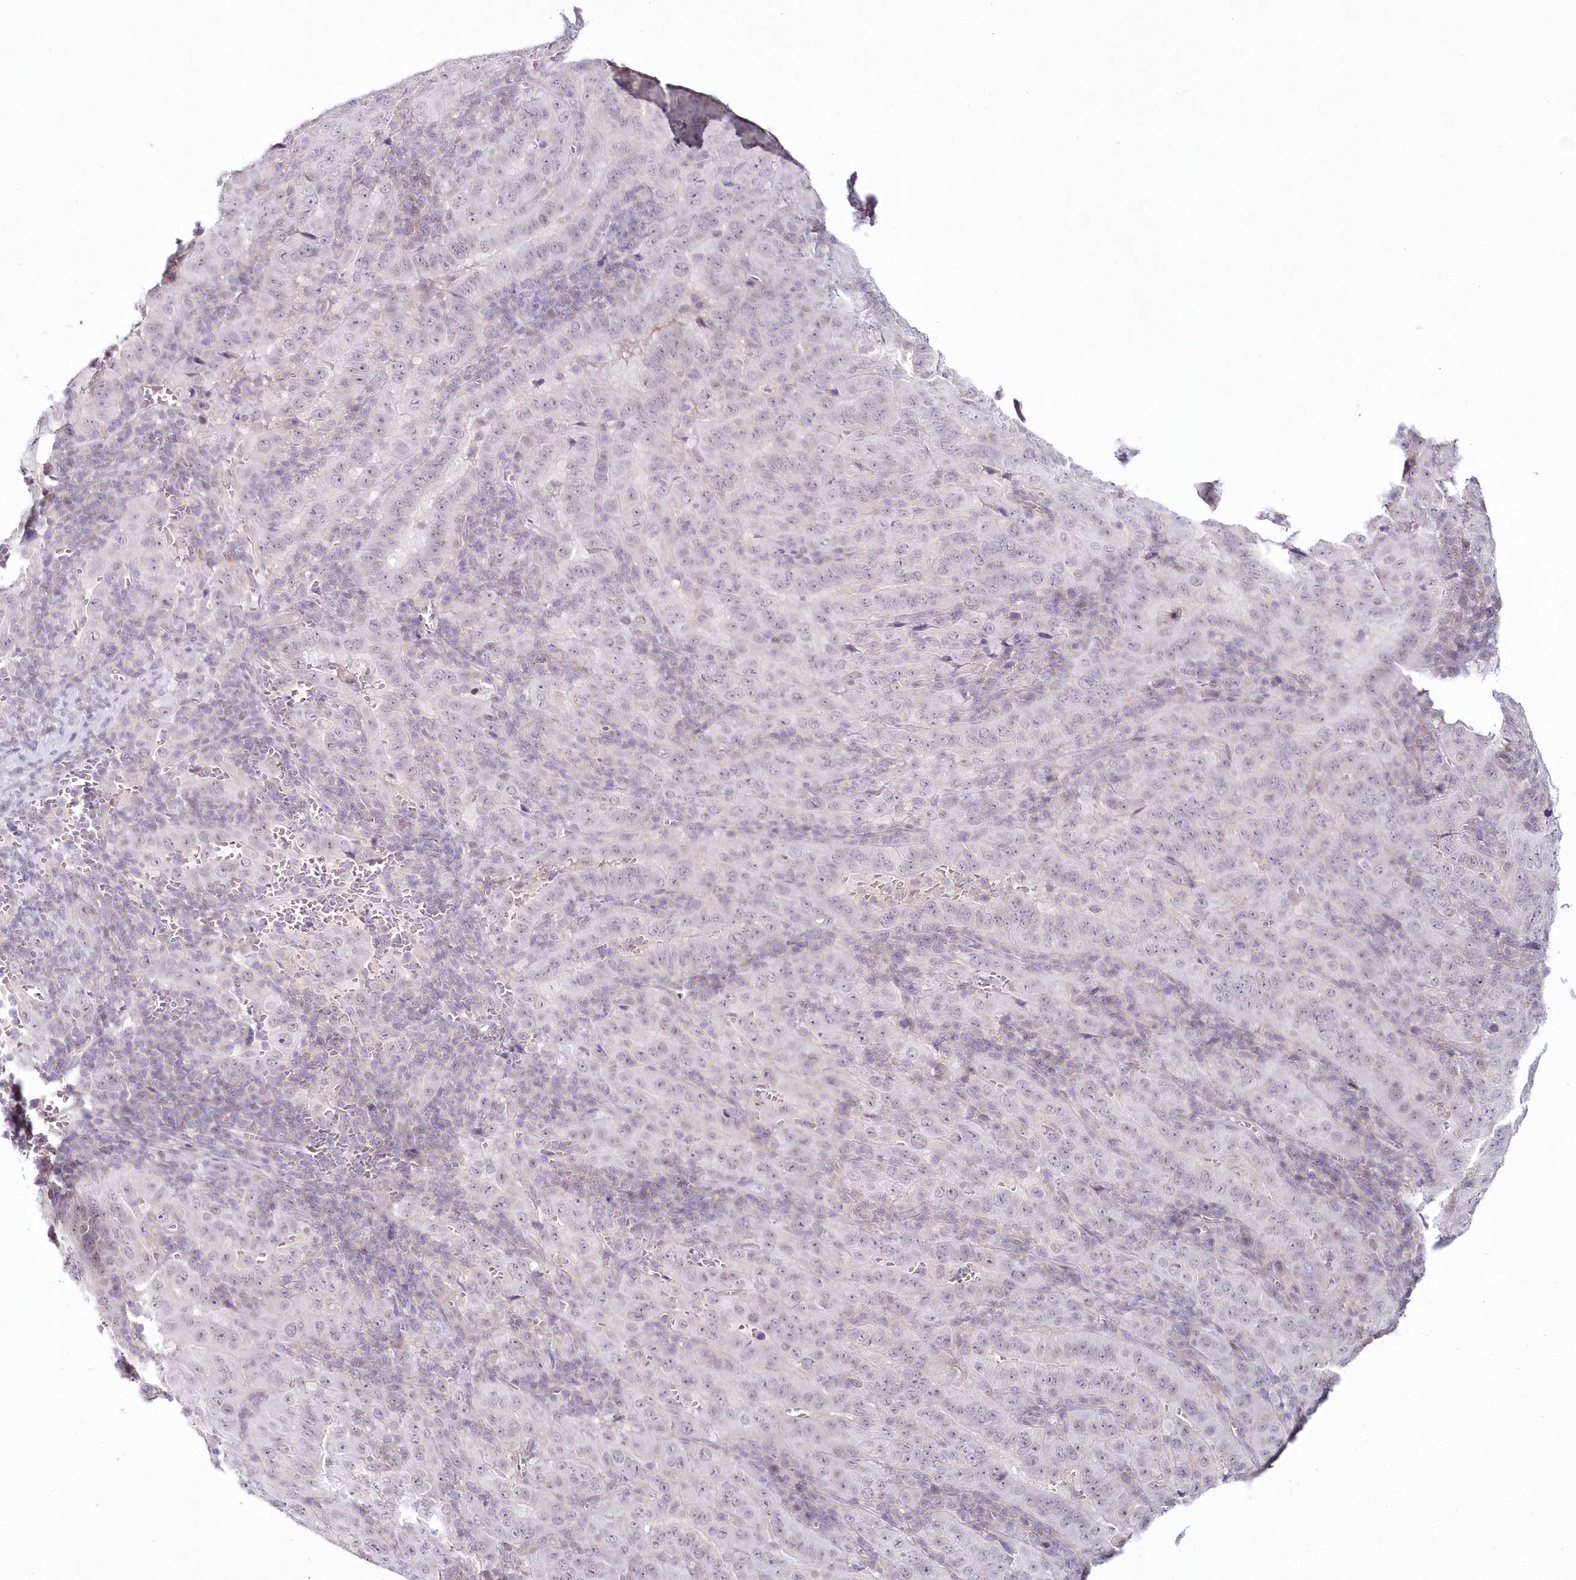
{"staining": {"intensity": "negative", "quantity": "none", "location": "none"}, "tissue": "pancreatic cancer", "cell_type": "Tumor cells", "image_type": "cancer", "snomed": [{"axis": "morphology", "description": "Adenocarcinoma, NOS"}, {"axis": "topography", "description": "Pancreas"}], "caption": "An immunohistochemistry (IHC) photomicrograph of pancreatic cancer is shown. There is no staining in tumor cells of pancreatic cancer.", "gene": "HYCC2", "patient": {"sex": "male", "age": 63}}